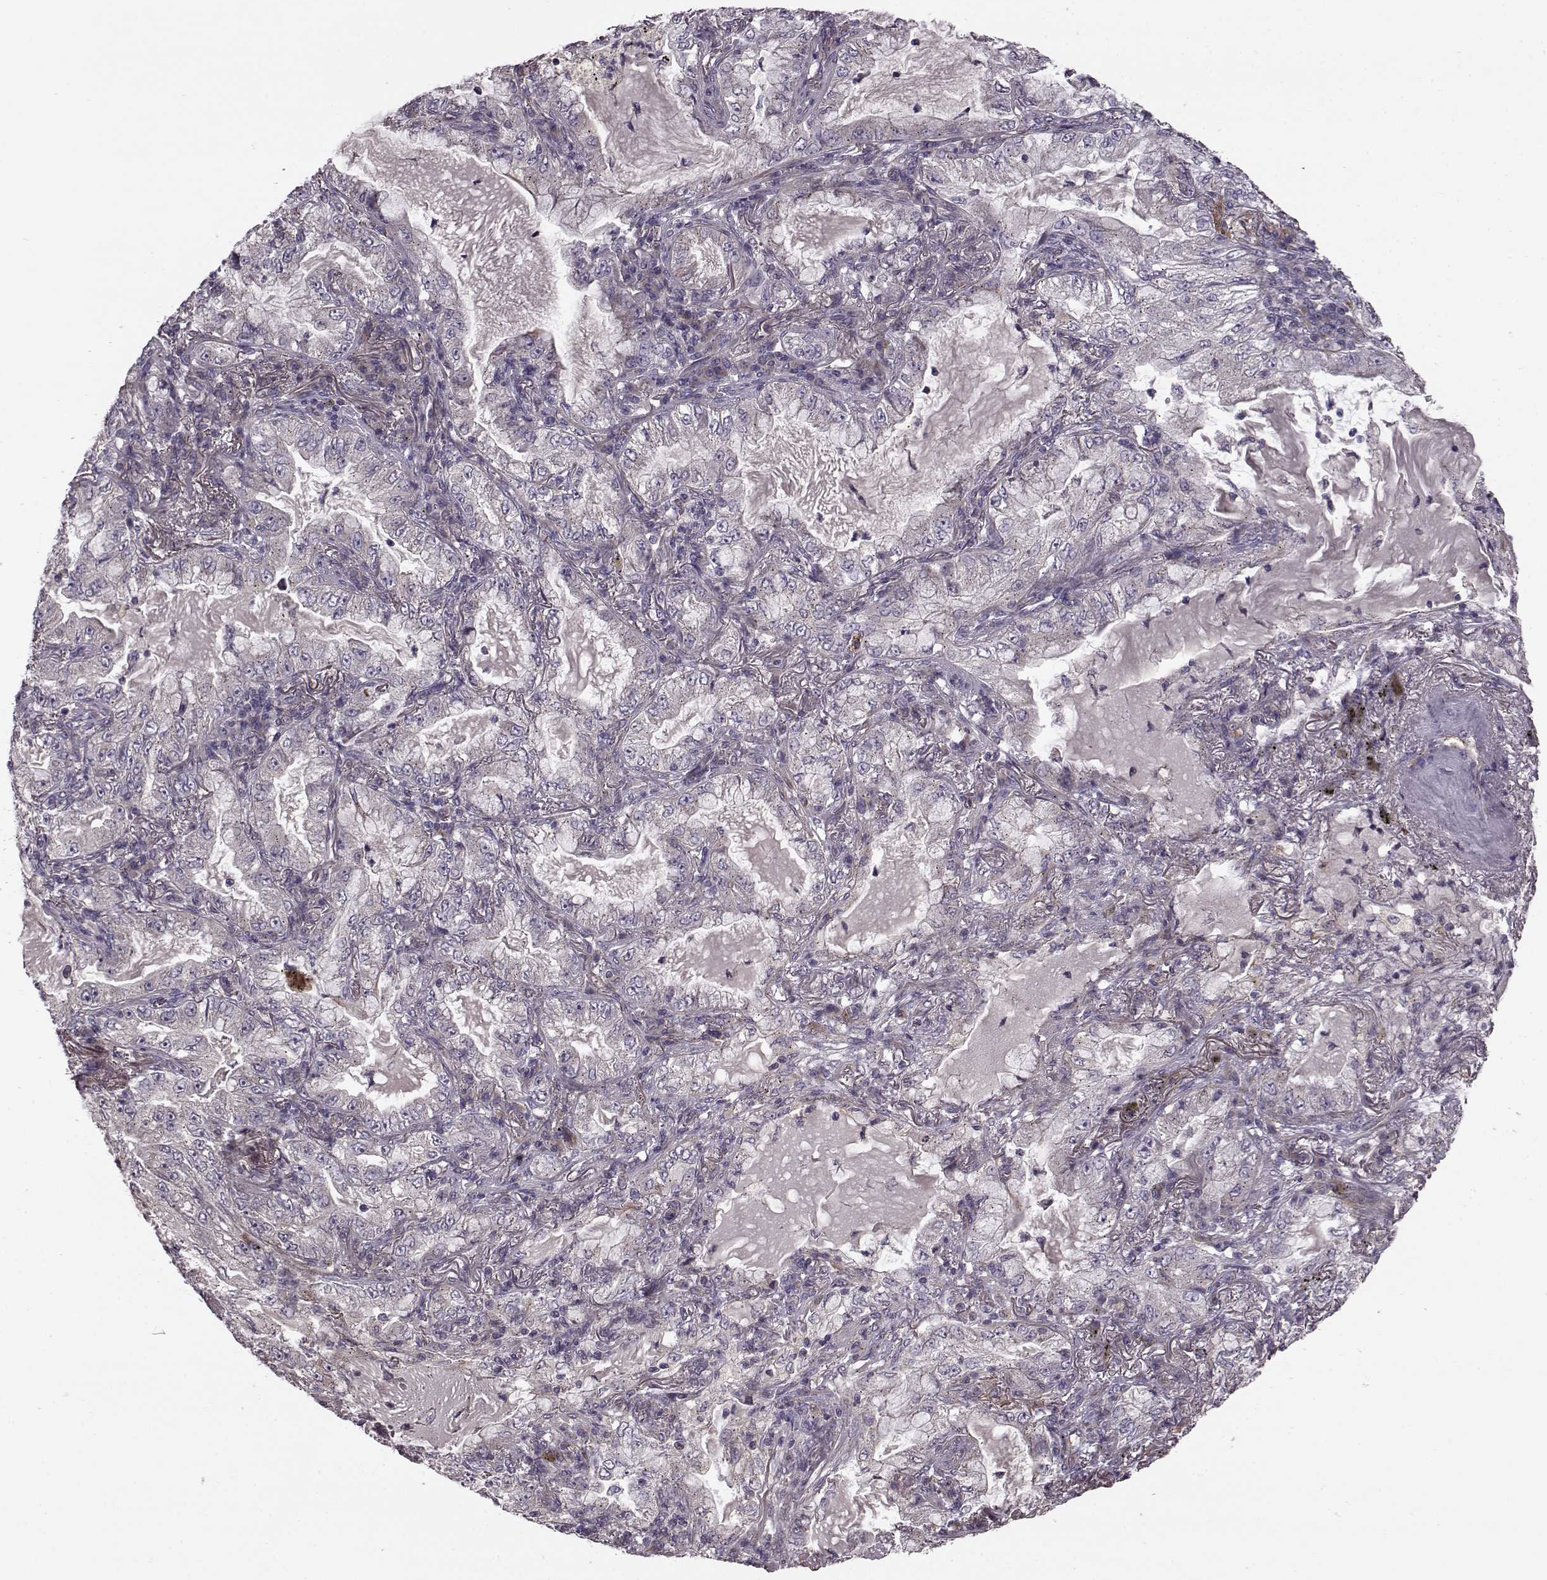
{"staining": {"intensity": "negative", "quantity": "none", "location": "none"}, "tissue": "lung cancer", "cell_type": "Tumor cells", "image_type": "cancer", "snomed": [{"axis": "morphology", "description": "Adenocarcinoma, NOS"}, {"axis": "topography", "description": "Lung"}], "caption": "Adenocarcinoma (lung) was stained to show a protein in brown. There is no significant staining in tumor cells. (DAB (3,3'-diaminobenzidine) immunohistochemistry with hematoxylin counter stain).", "gene": "NTF3", "patient": {"sex": "female", "age": 73}}